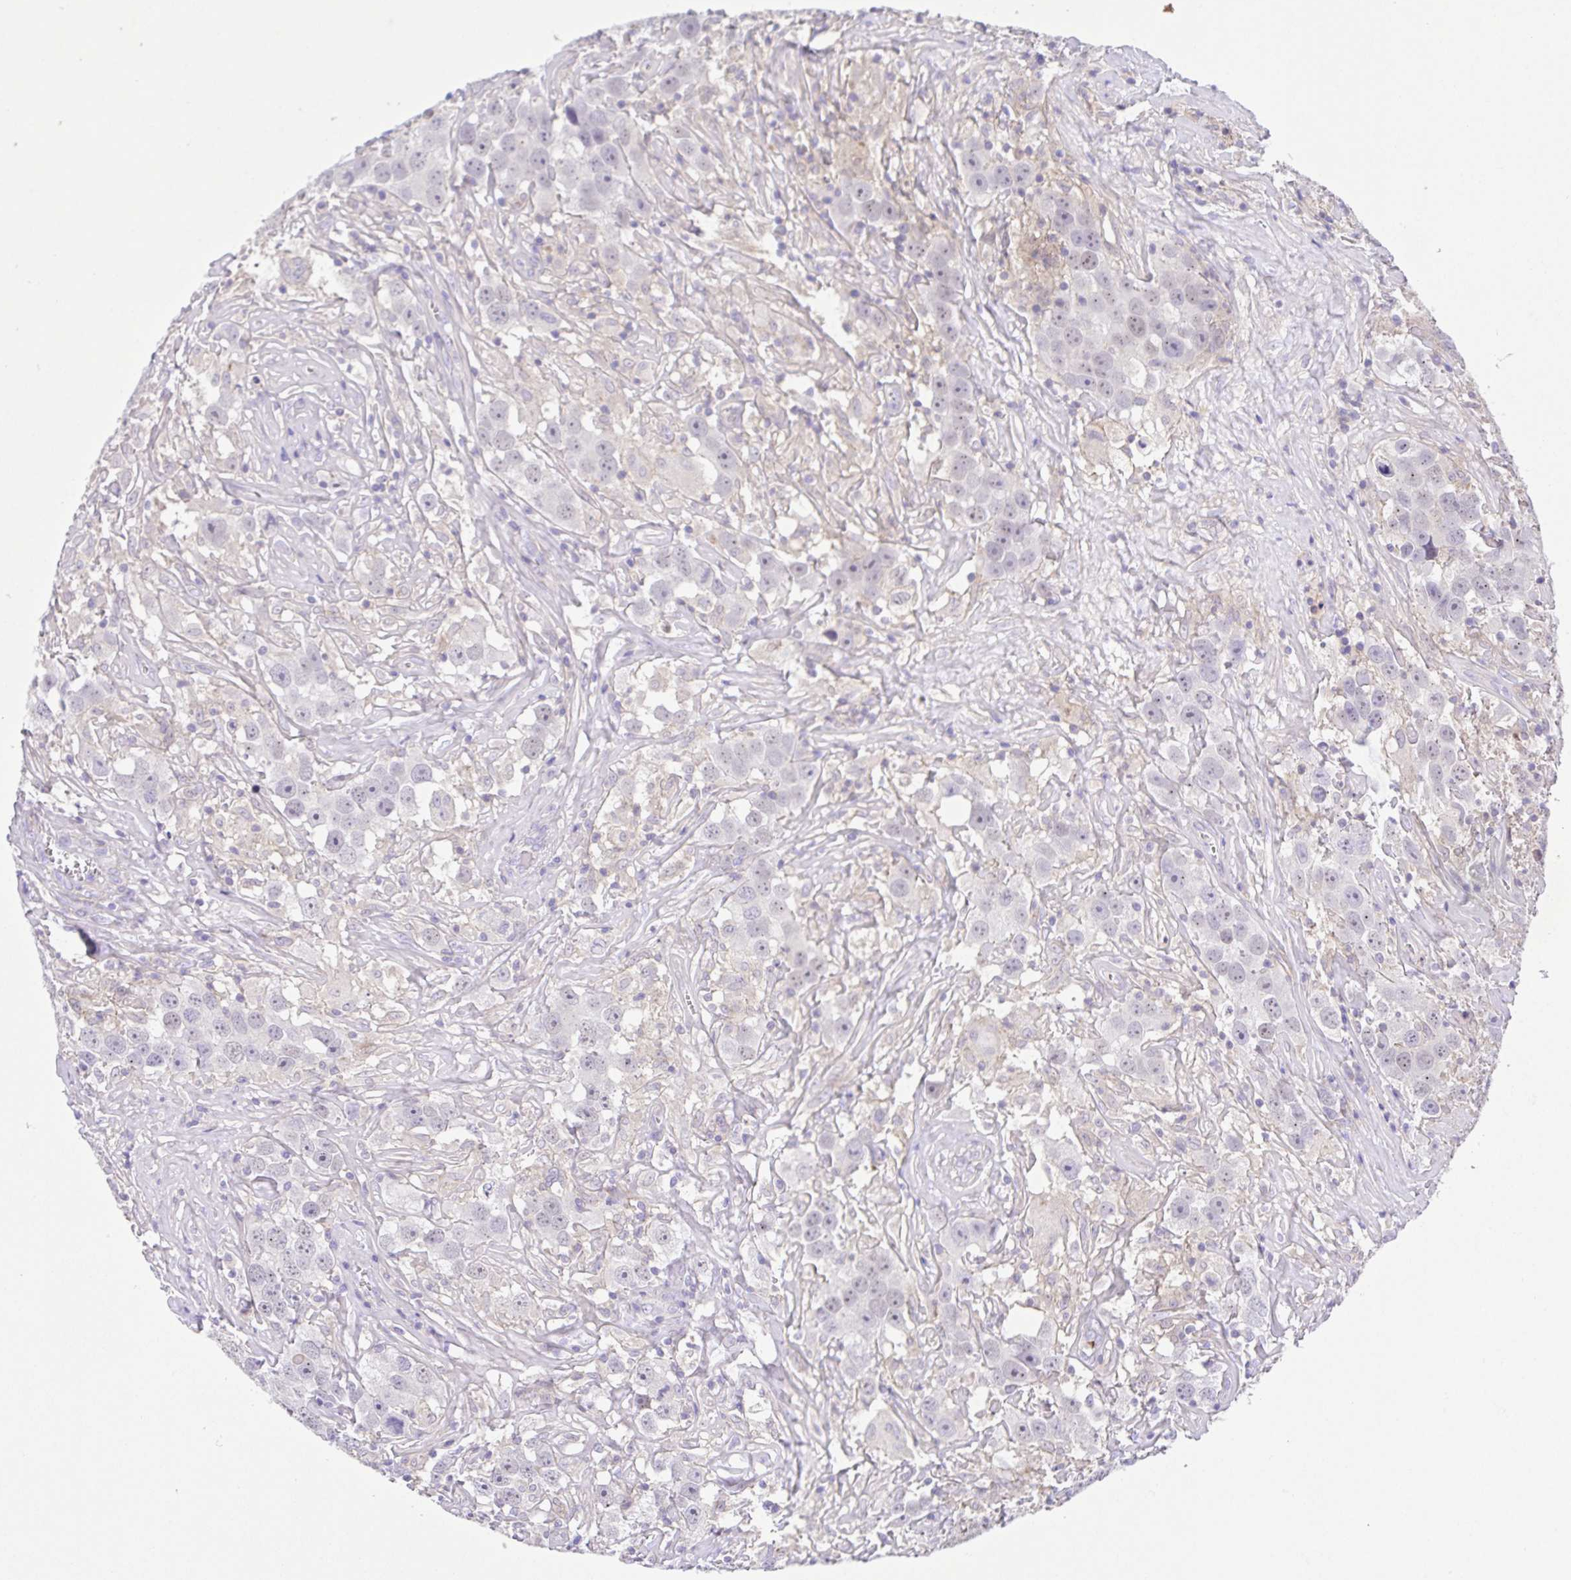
{"staining": {"intensity": "negative", "quantity": "none", "location": "none"}, "tissue": "testis cancer", "cell_type": "Tumor cells", "image_type": "cancer", "snomed": [{"axis": "morphology", "description": "Seminoma, NOS"}, {"axis": "topography", "description": "Testis"}], "caption": "DAB immunohistochemical staining of human testis cancer displays no significant positivity in tumor cells.", "gene": "PRR14L", "patient": {"sex": "male", "age": 49}}